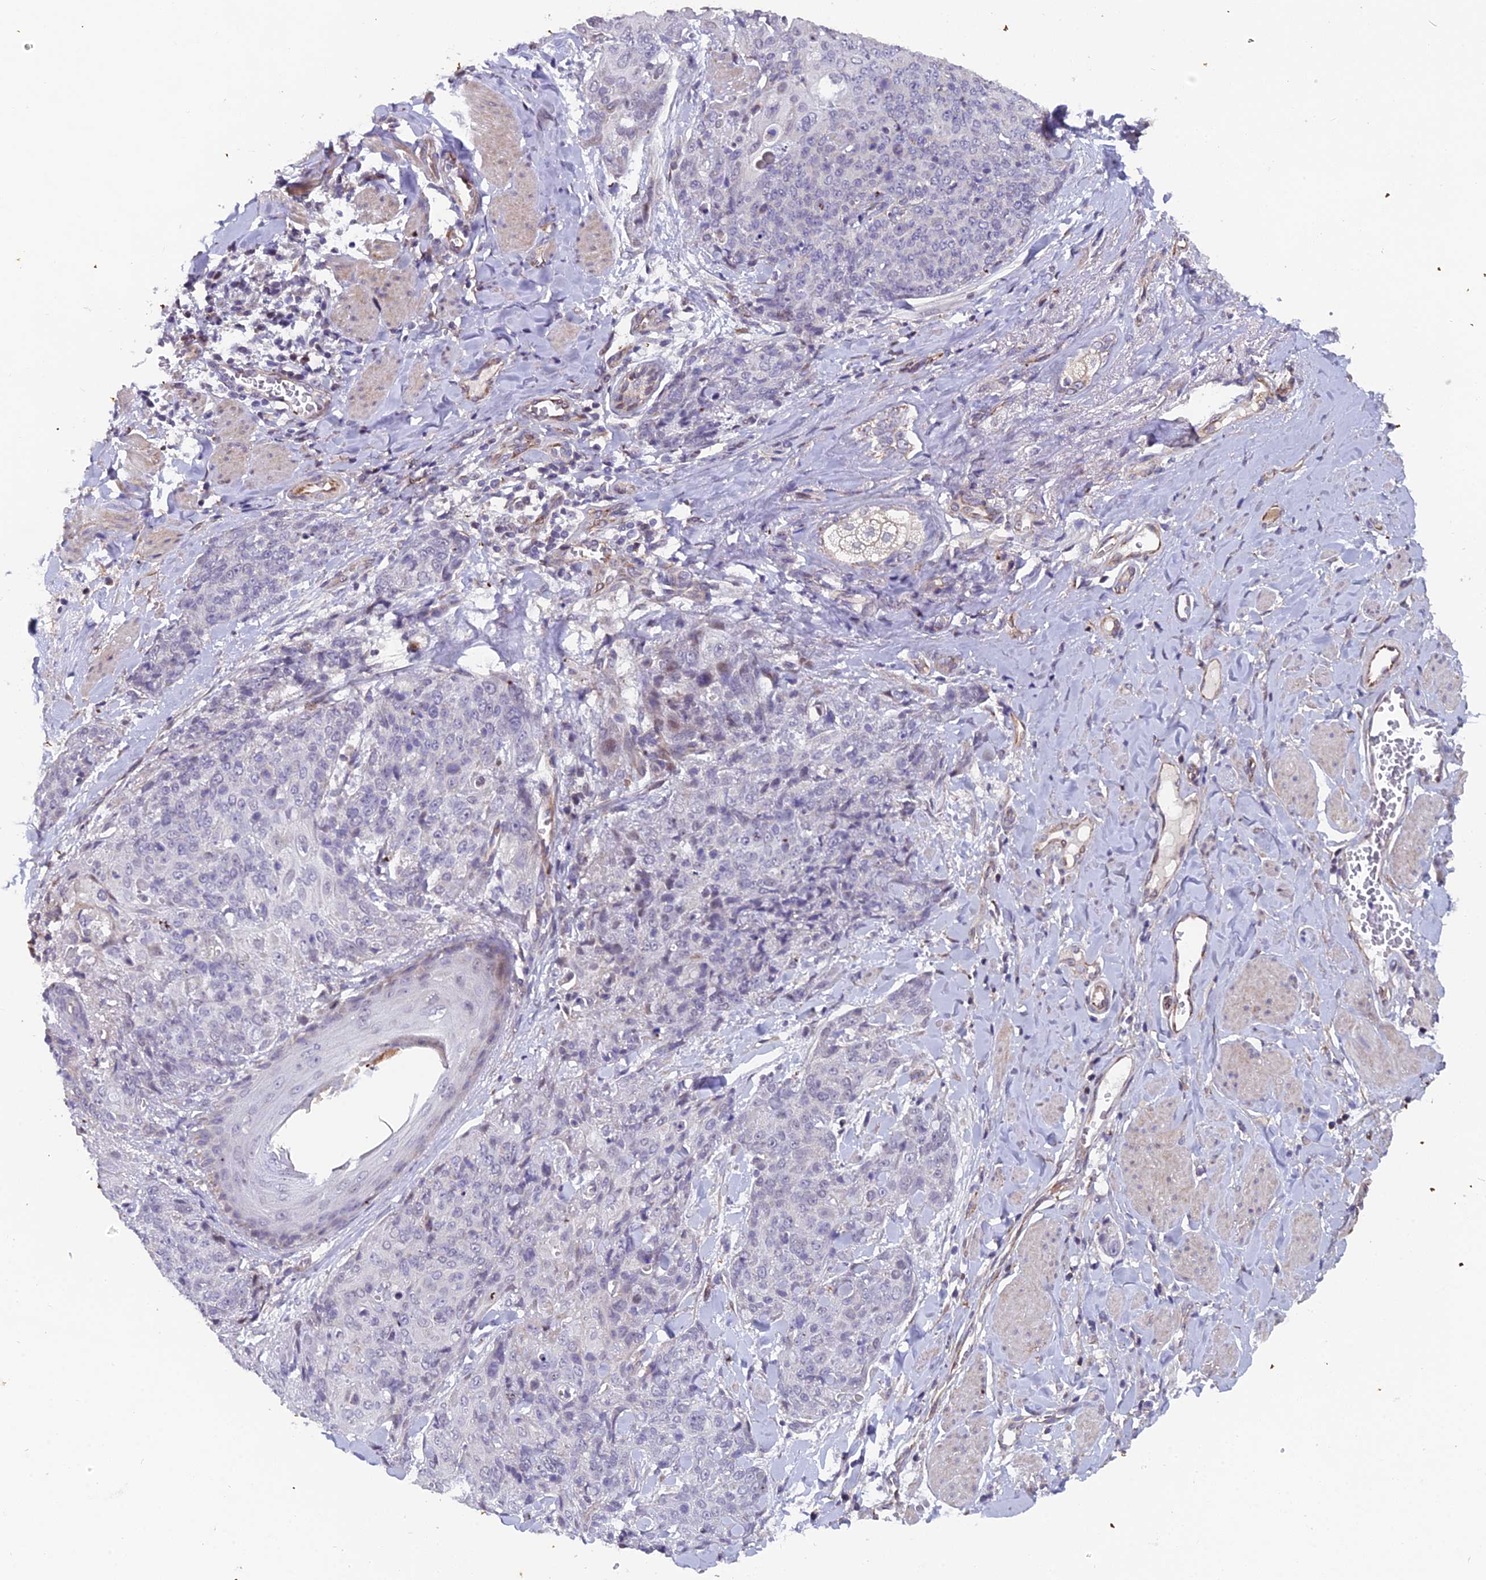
{"staining": {"intensity": "negative", "quantity": "none", "location": "none"}, "tissue": "skin cancer", "cell_type": "Tumor cells", "image_type": "cancer", "snomed": [{"axis": "morphology", "description": "Squamous cell carcinoma, NOS"}, {"axis": "topography", "description": "Skin"}, {"axis": "topography", "description": "Vulva"}], "caption": "Protein analysis of squamous cell carcinoma (skin) reveals no significant staining in tumor cells.", "gene": "XKR9", "patient": {"sex": "female", "age": 85}}